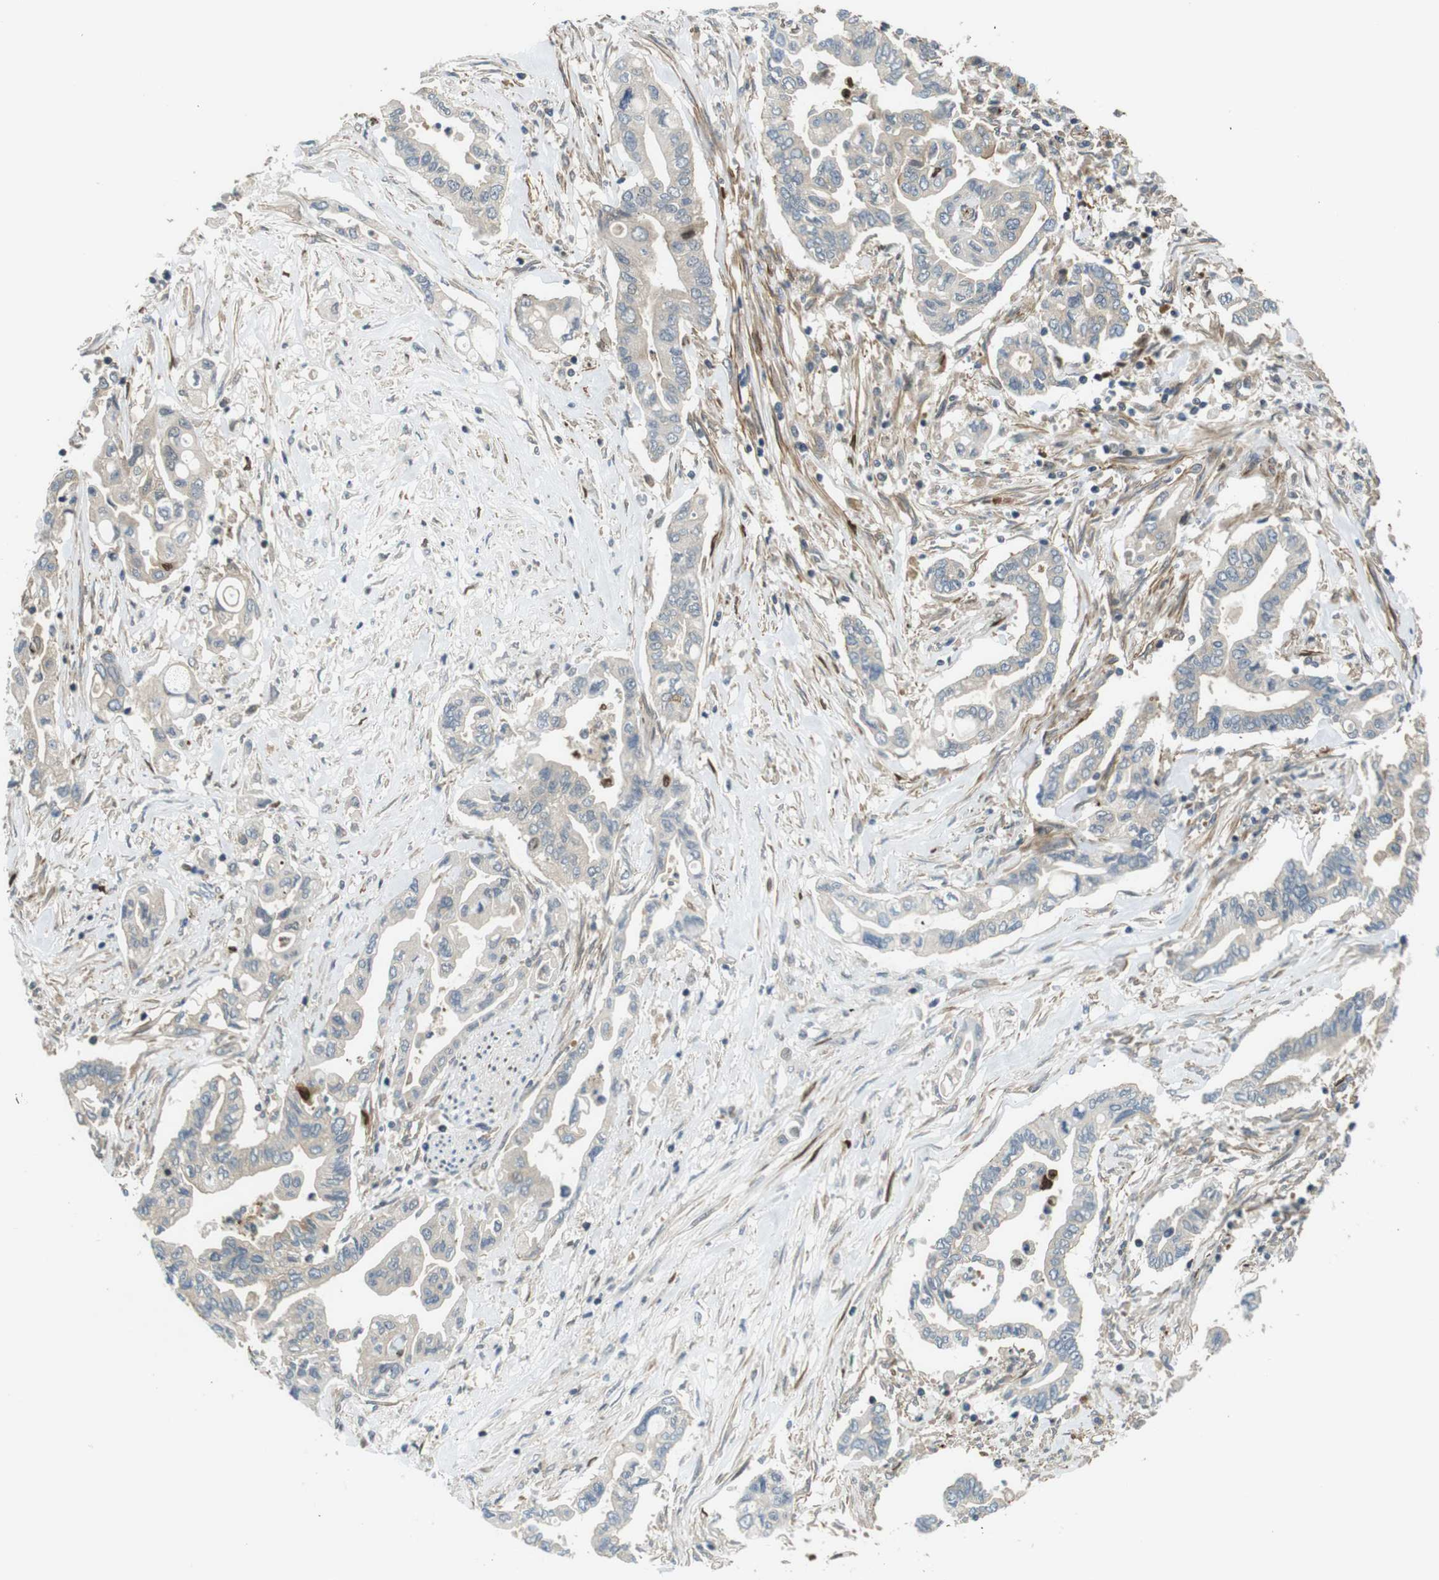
{"staining": {"intensity": "weak", "quantity": "<25%", "location": "cytoplasmic/membranous"}, "tissue": "pancreatic cancer", "cell_type": "Tumor cells", "image_type": "cancer", "snomed": [{"axis": "morphology", "description": "Adenocarcinoma, NOS"}, {"axis": "topography", "description": "Pancreas"}], "caption": "Immunohistochemical staining of adenocarcinoma (pancreatic) displays no significant staining in tumor cells. The staining is performed using DAB (3,3'-diaminobenzidine) brown chromogen with nuclei counter-stained in using hematoxylin.", "gene": "TSC1", "patient": {"sex": "female", "age": 57}}